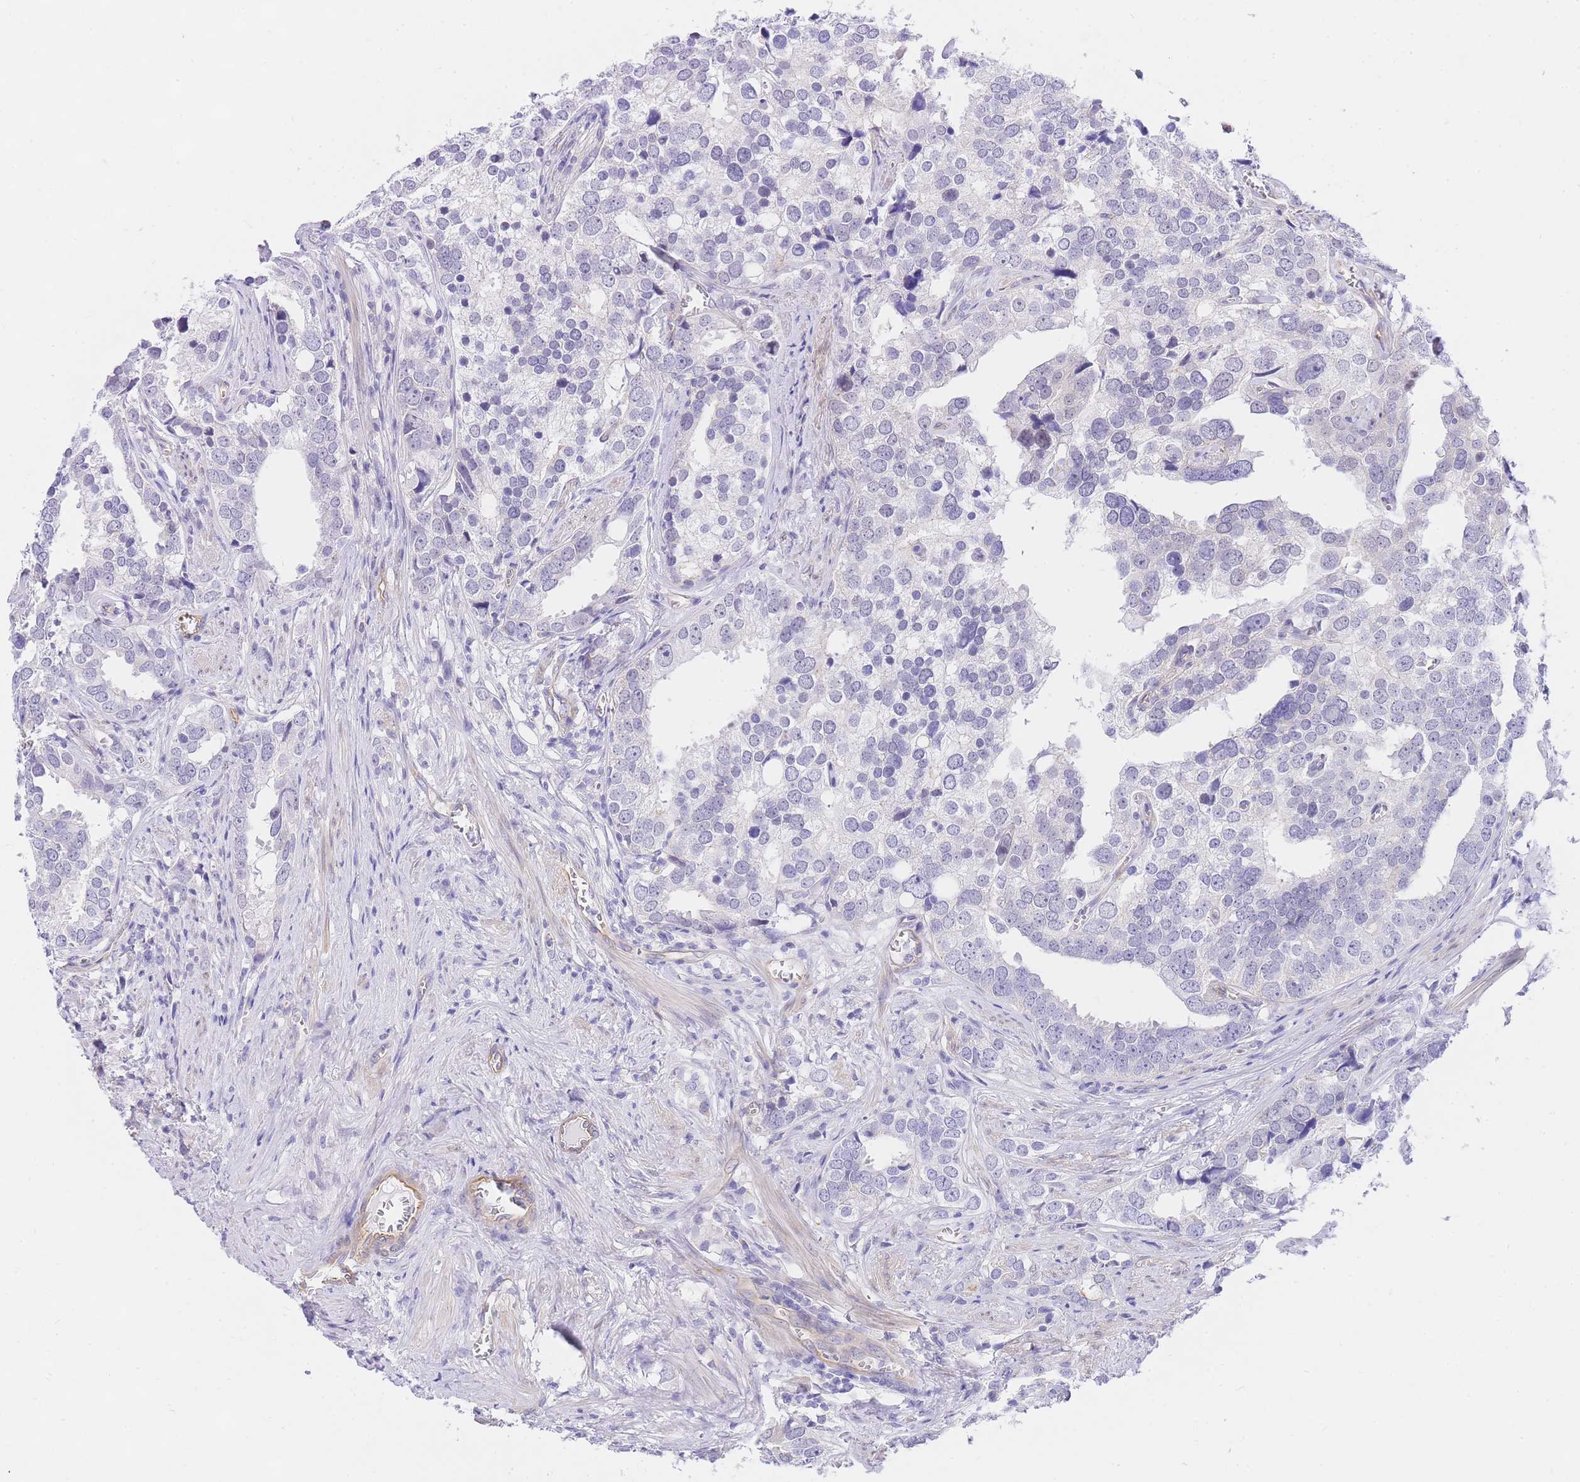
{"staining": {"intensity": "negative", "quantity": "none", "location": "none"}, "tissue": "prostate cancer", "cell_type": "Tumor cells", "image_type": "cancer", "snomed": [{"axis": "morphology", "description": "Adenocarcinoma, High grade"}, {"axis": "topography", "description": "Prostate"}], "caption": "The immunohistochemistry (IHC) photomicrograph has no significant positivity in tumor cells of prostate adenocarcinoma (high-grade) tissue.", "gene": "SRSF12", "patient": {"sex": "male", "age": 71}}